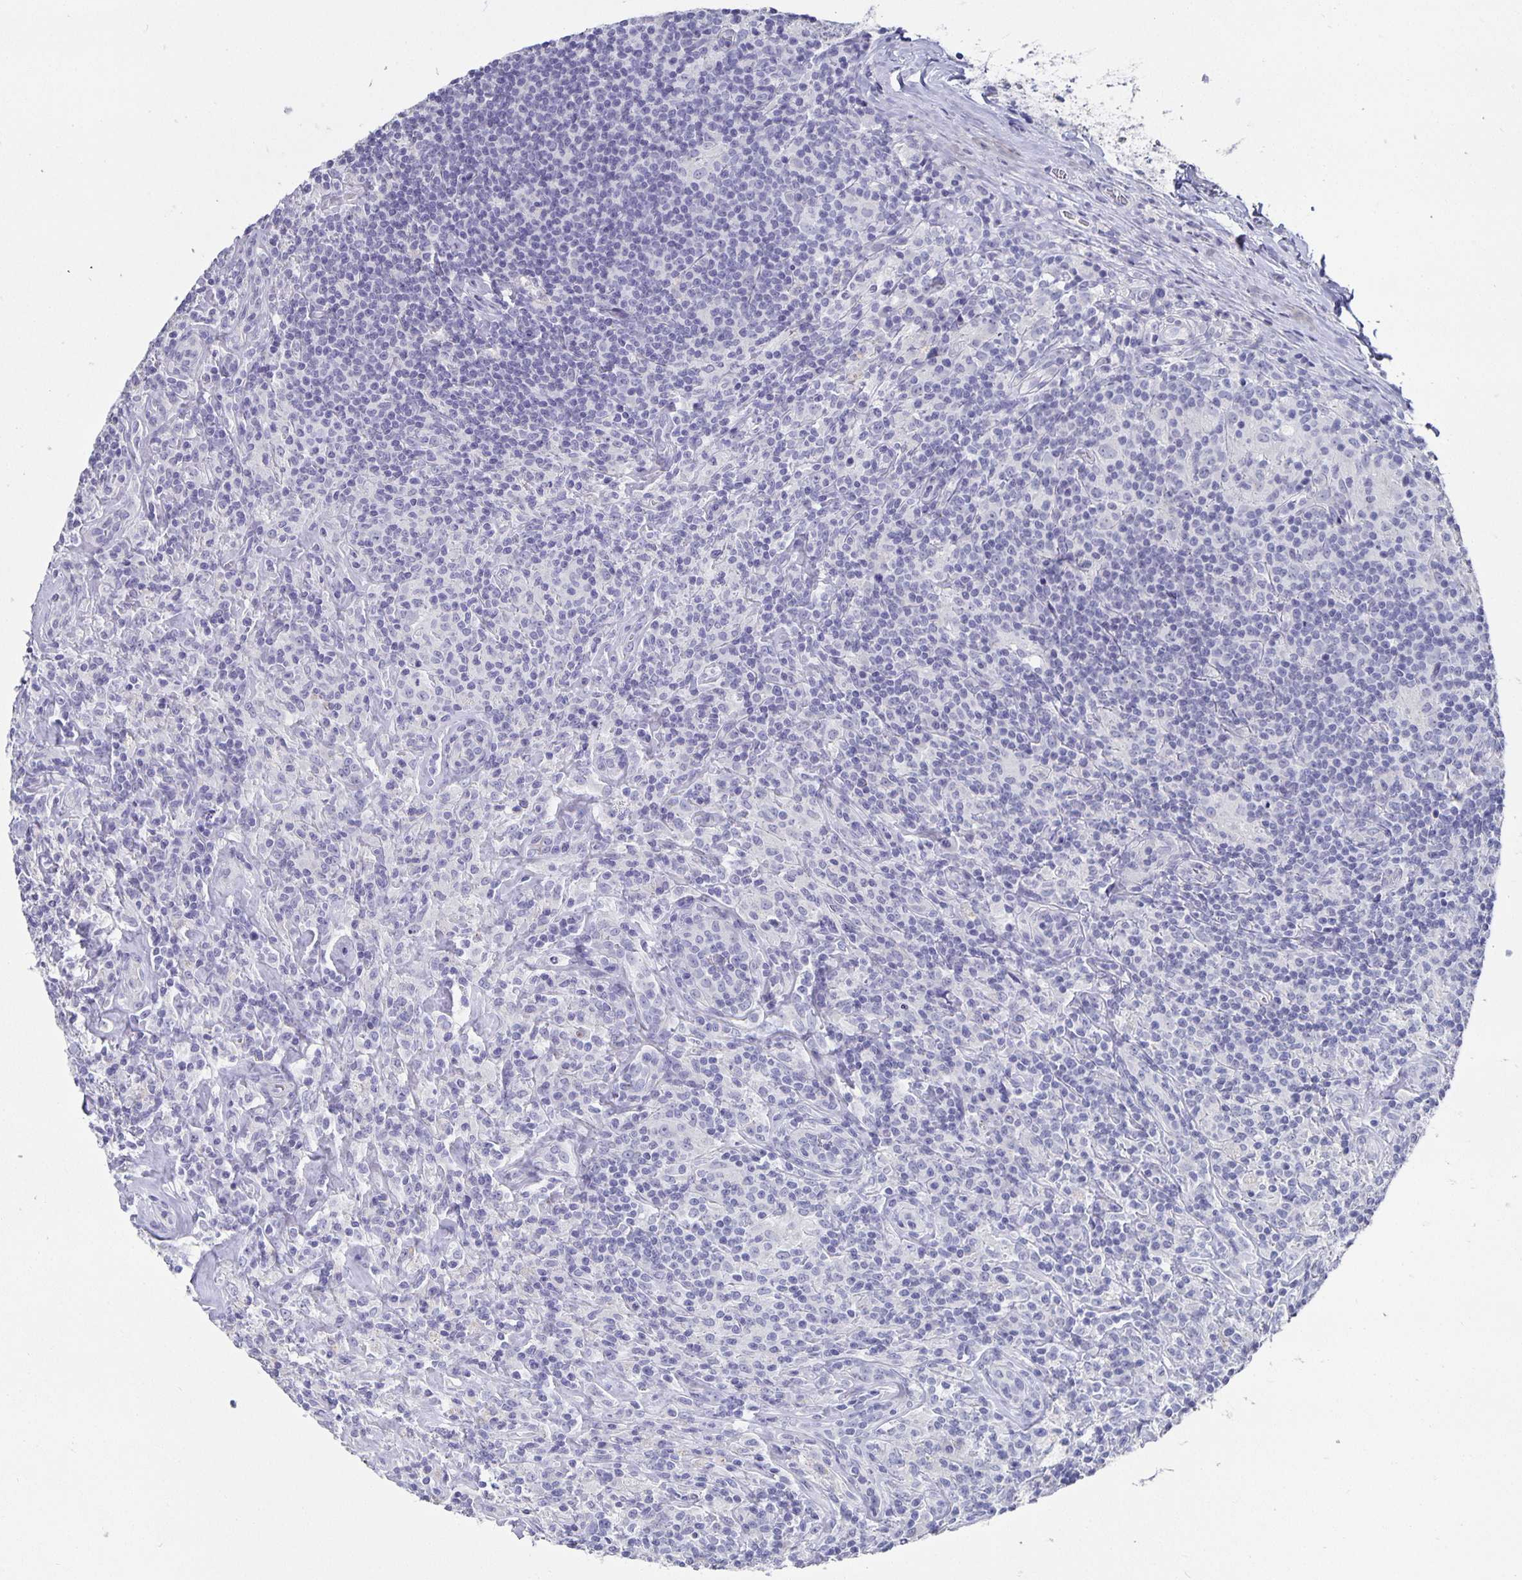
{"staining": {"intensity": "negative", "quantity": "none", "location": "none"}, "tissue": "lymphoma", "cell_type": "Tumor cells", "image_type": "cancer", "snomed": [{"axis": "morphology", "description": "Hodgkin's disease, NOS"}, {"axis": "morphology", "description": "Hodgkin's lymphoma, nodular sclerosis"}, {"axis": "topography", "description": "Lymph node"}], "caption": "Immunohistochemical staining of human Hodgkin's disease displays no significant positivity in tumor cells.", "gene": "CHGA", "patient": {"sex": "female", "age": 10}}